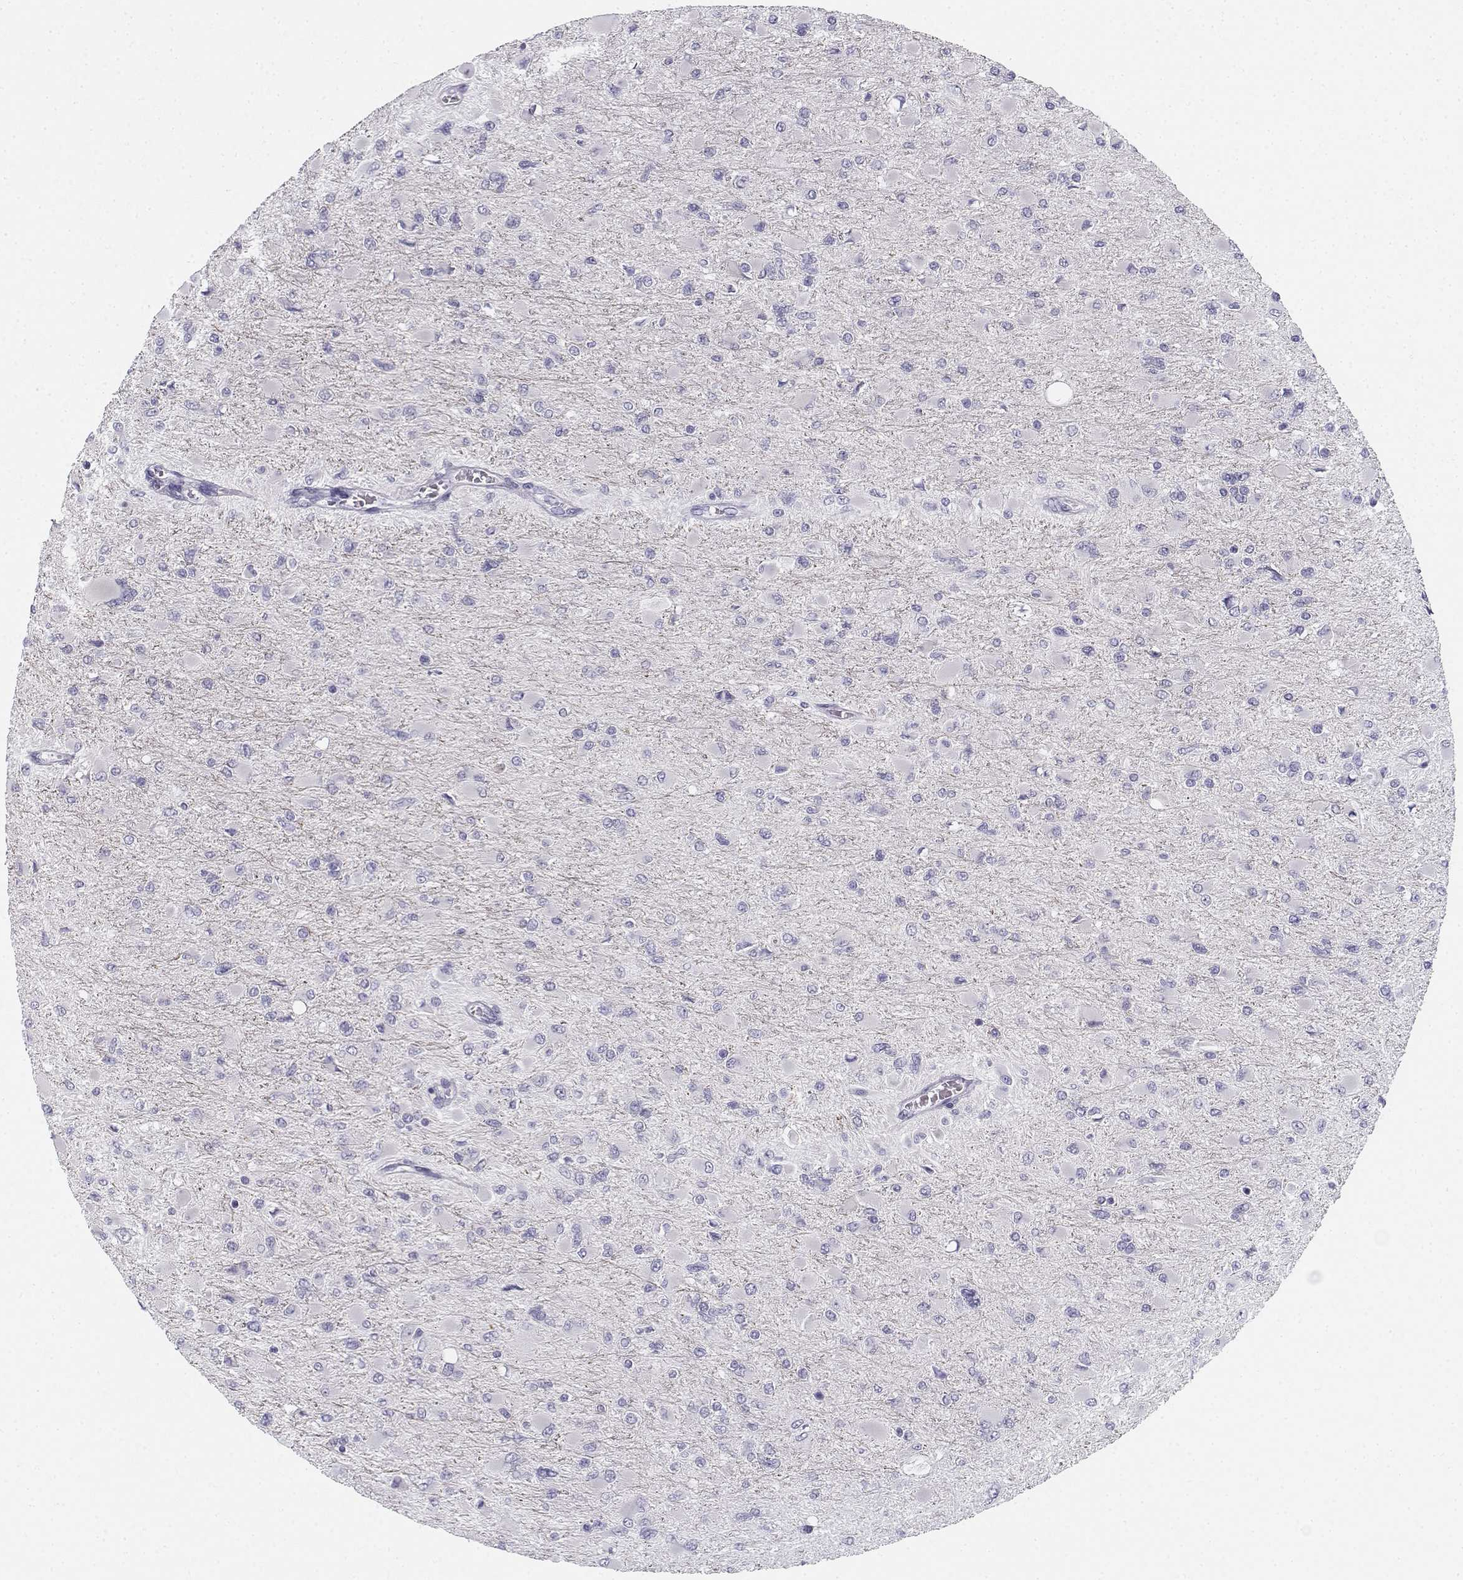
{"staining": {"intensity": "negative", "quantity": "none", "location": "none"}, "tissue": "glioma", "cell_type": "Tumor cells", "image_type": "cancer", "snomed": [{"axis": "morphology", "description": "Glioma, malignant, High grade"}, {"axis": "topography", "description": "Cerebral cortex"}], "caption": "High magnification brightfield microscopy of malignant glioma (high-grade) stained with DAB (brown) and counterstained with hematoxylin (blue): tumor cells show no significant expression.", "gene": "CREB3L3", "patient": {"sex": "female", "age": 36}}